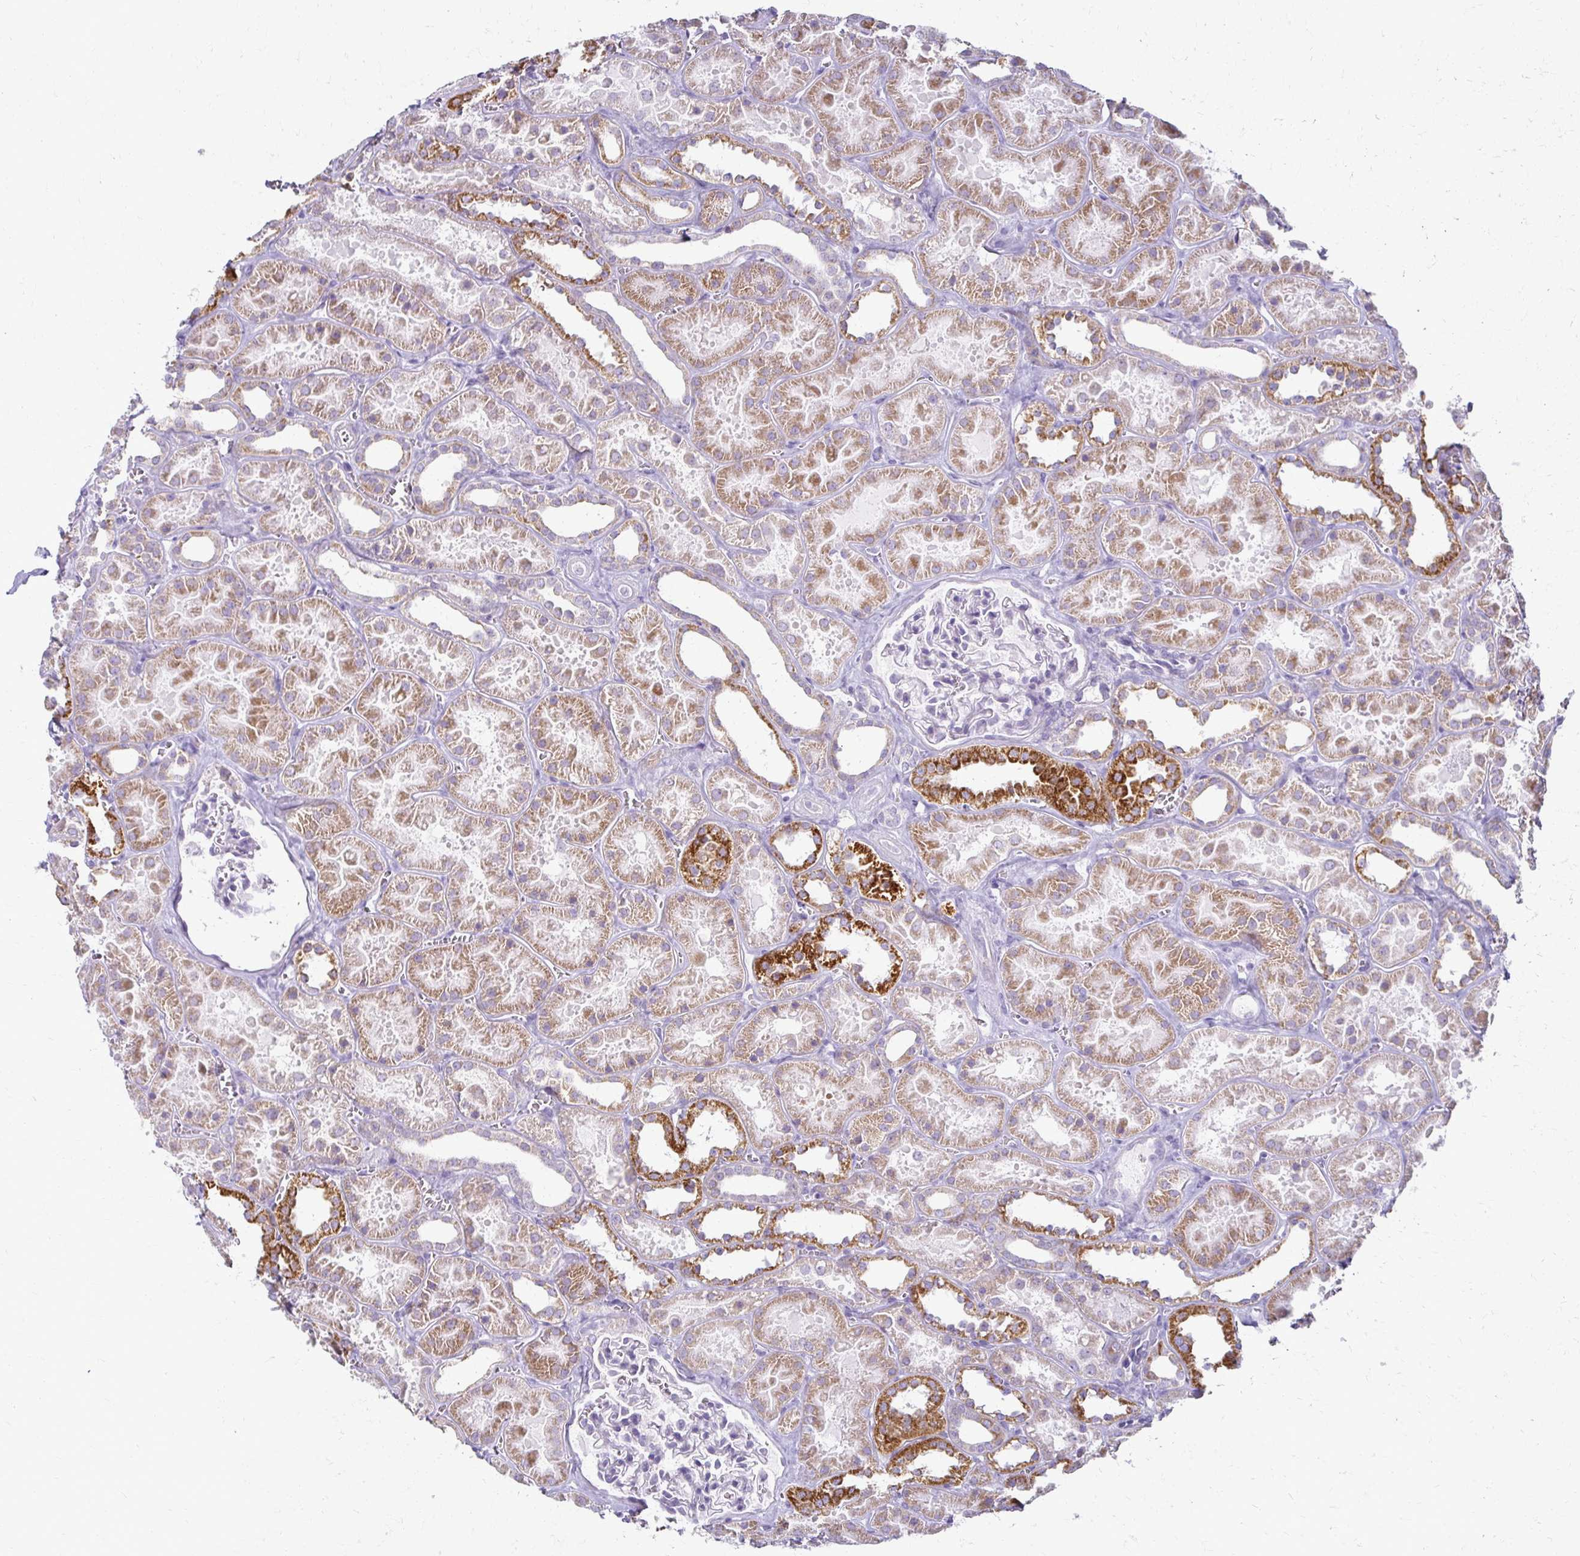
{"staining": {"intensity": "negative", "quantity": "none", "location": "none"}, "tissue": "kidney", "cell_type": "Cells in glomeruli", "image_type": "normal", "snomed": [{"axis": "morphology", "description": "Normal tissue, NOS"}, {"axis": "topography", "description": "Kidney"}], "caption": "The micrograph demonstrates no significant staining in cells in glomeruli of kidney. The staining is performed using DAB (3,3'-diaminobenzidine) brown chromogen with nuclei counter-stained in using hematoxylin.", "gene": "FCGR2A", "patient": {"sex": "female", "age": 41}}